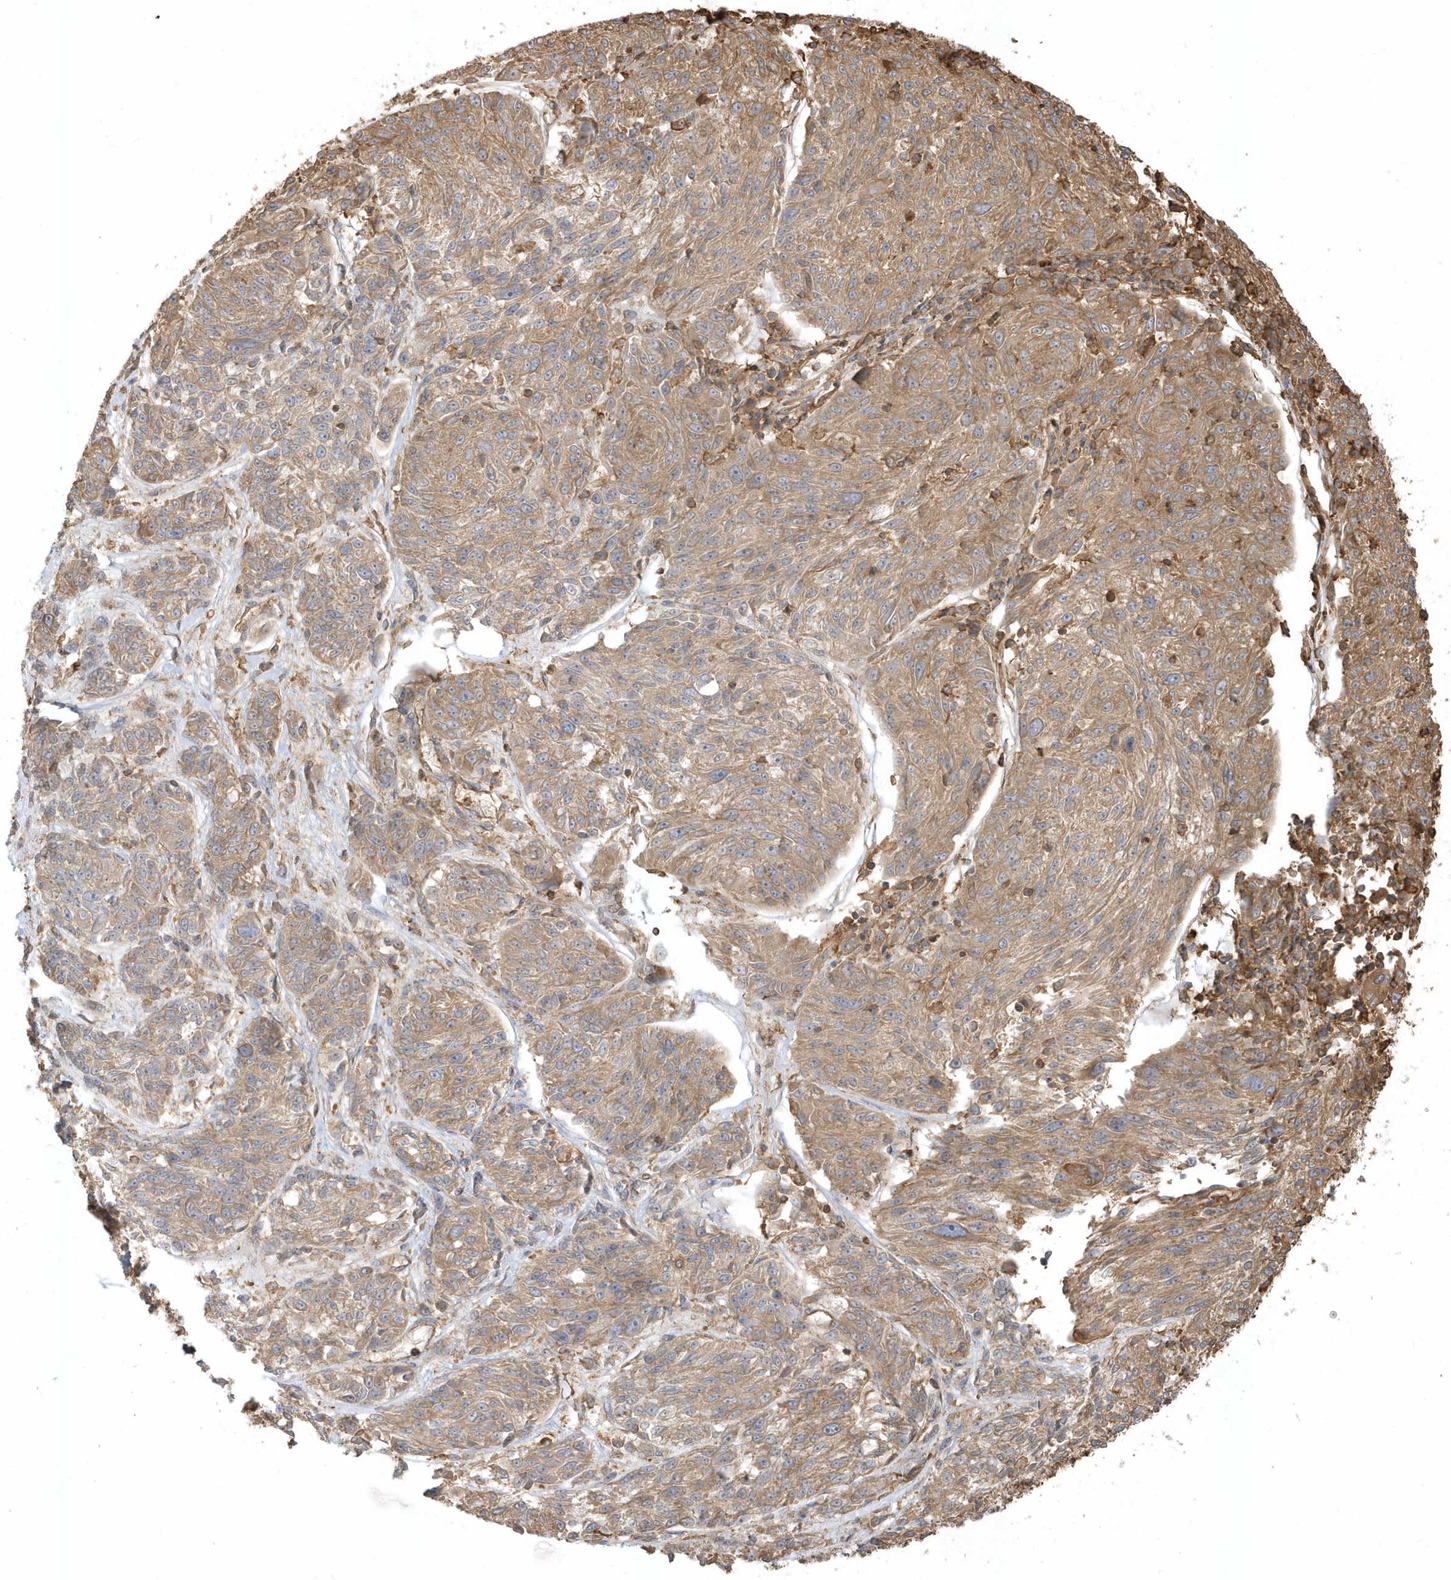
{"staining": {"intensity": "moderate", "quantity": ">75%", "location": "cytoplasmic/membranous"}, "tissue": "melanoma", "cell_type": "Tumor cells", "image_type": "cancer", "snomed": [{"axis": "morphology", "description": "Malignant melanoma, NOS"}, {"axis": "topography", "description": "Skin"}], "caption": "High-magnification brightfield microscopy of melanoma stained with DAB (brown) and counterstained with hematoxylin (blue). tumor cells exhibit moderate cytoplasmic/membranous staining is seen in approximately>75% of cells. (DAB (3,3'-diaminobenzidine) IHC with brightfield microscopy, high magnification).", "gene": "ZBTB8A", "patient": {"sex": "male", "age": 53}}